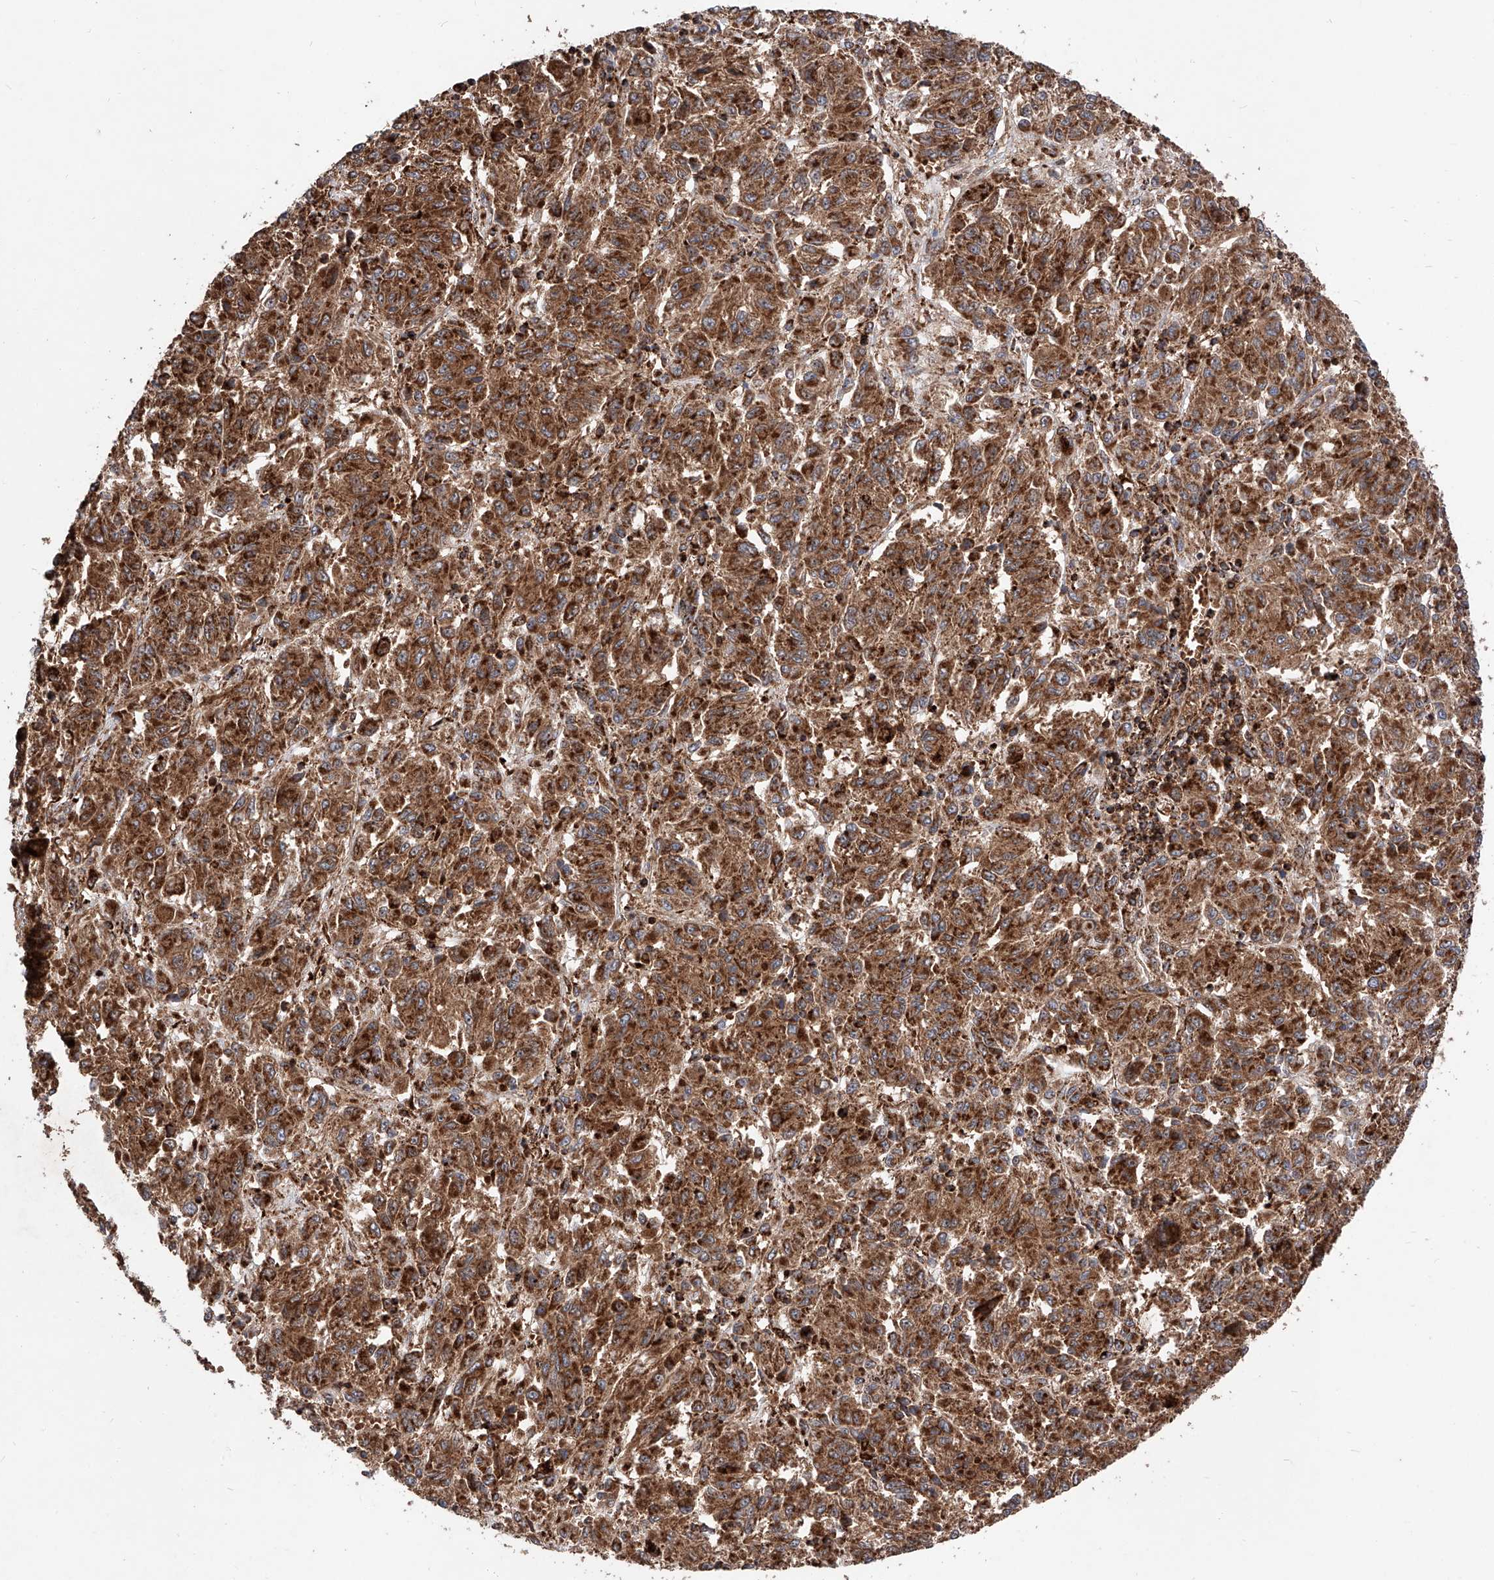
{"staining": {"intensity": "strong", "quantity": ">75%", "location": "cytoplasmic/membranous"}, "tissue": "melanoma", "cell_type": "Tumor cells", "image_type": "cancer", "snomed": [{"axis": "morphology", "description": "Malignant melanoma, Metastatic site"}, {"axis": "topography", "description": "Lung"}], "caption": "Immunohistochemical staining of human malignant melanoma (metastatic site) exhibits strong cytoplasmic/membranous protein staining in approximately >75% of tumor cells. Ihc stains the protein of interest in brown and the nuclei are stained blue.", "gene": "PISD", "patient": {"sex": "male", "age": 64}}